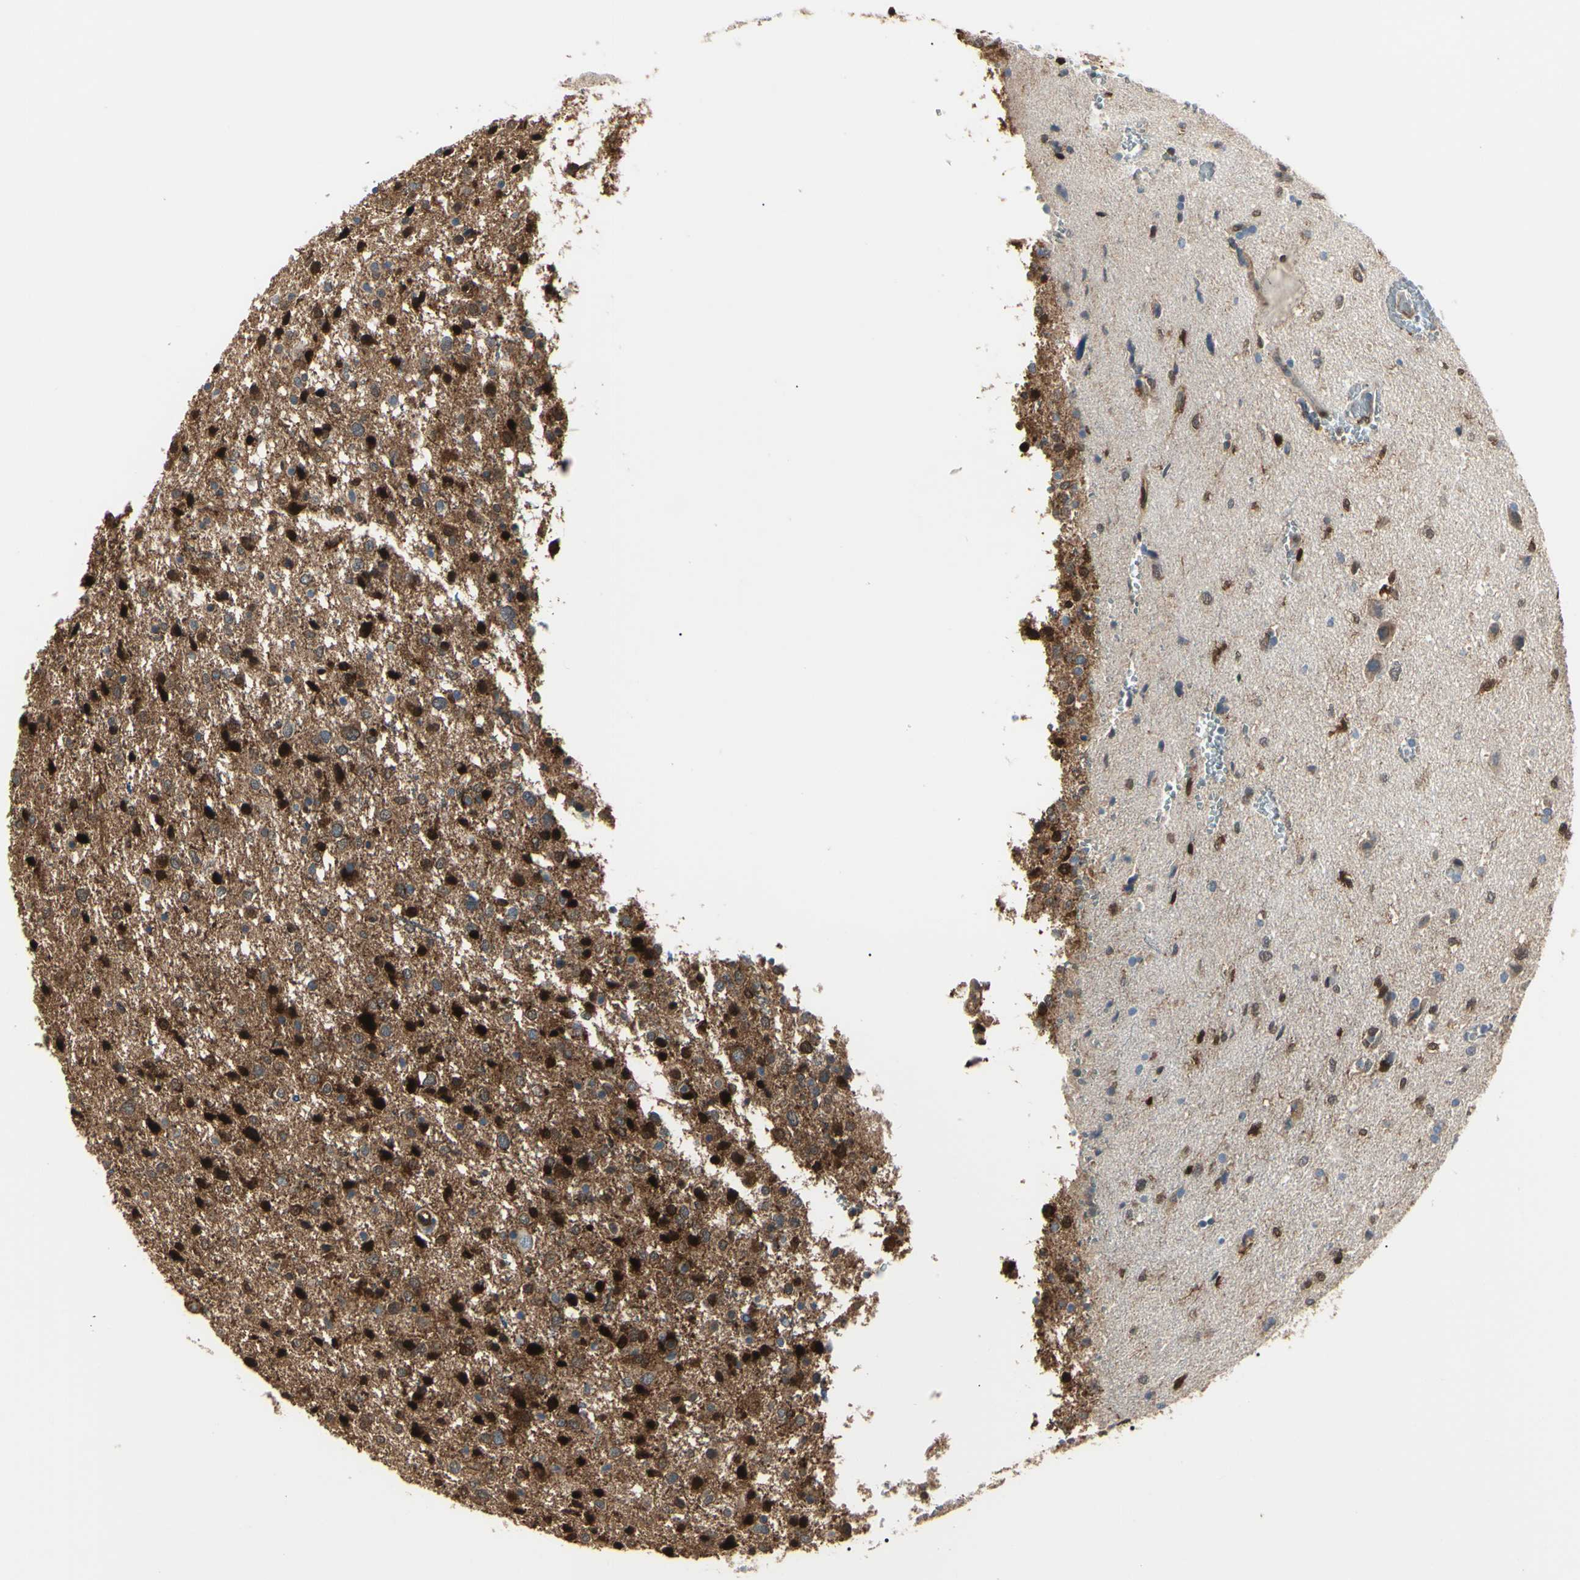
{"staining": {"intensity": "strong", "quantity": "25%-75%", "location": "cytoplasmic/membranous,nuclear"}, "tissue": "glioma", "cell_type": "Tumor cells", "image_type": "cancer", "snomed": [{"axis": "morphology", "description": "Glioma, malignant, Low grade"}, {"axis": "topography", "description": "Brain"}], "caption": "Immunohistochemical staining of malignant glioma (low-grade) displays high levels of strong cytoplasmic/membranous and nuclear protein positivity in approximately 25%-75% of tumor cells.", "gene": "AKR1C3", "patient": {"sex": "female", "age": 37}}